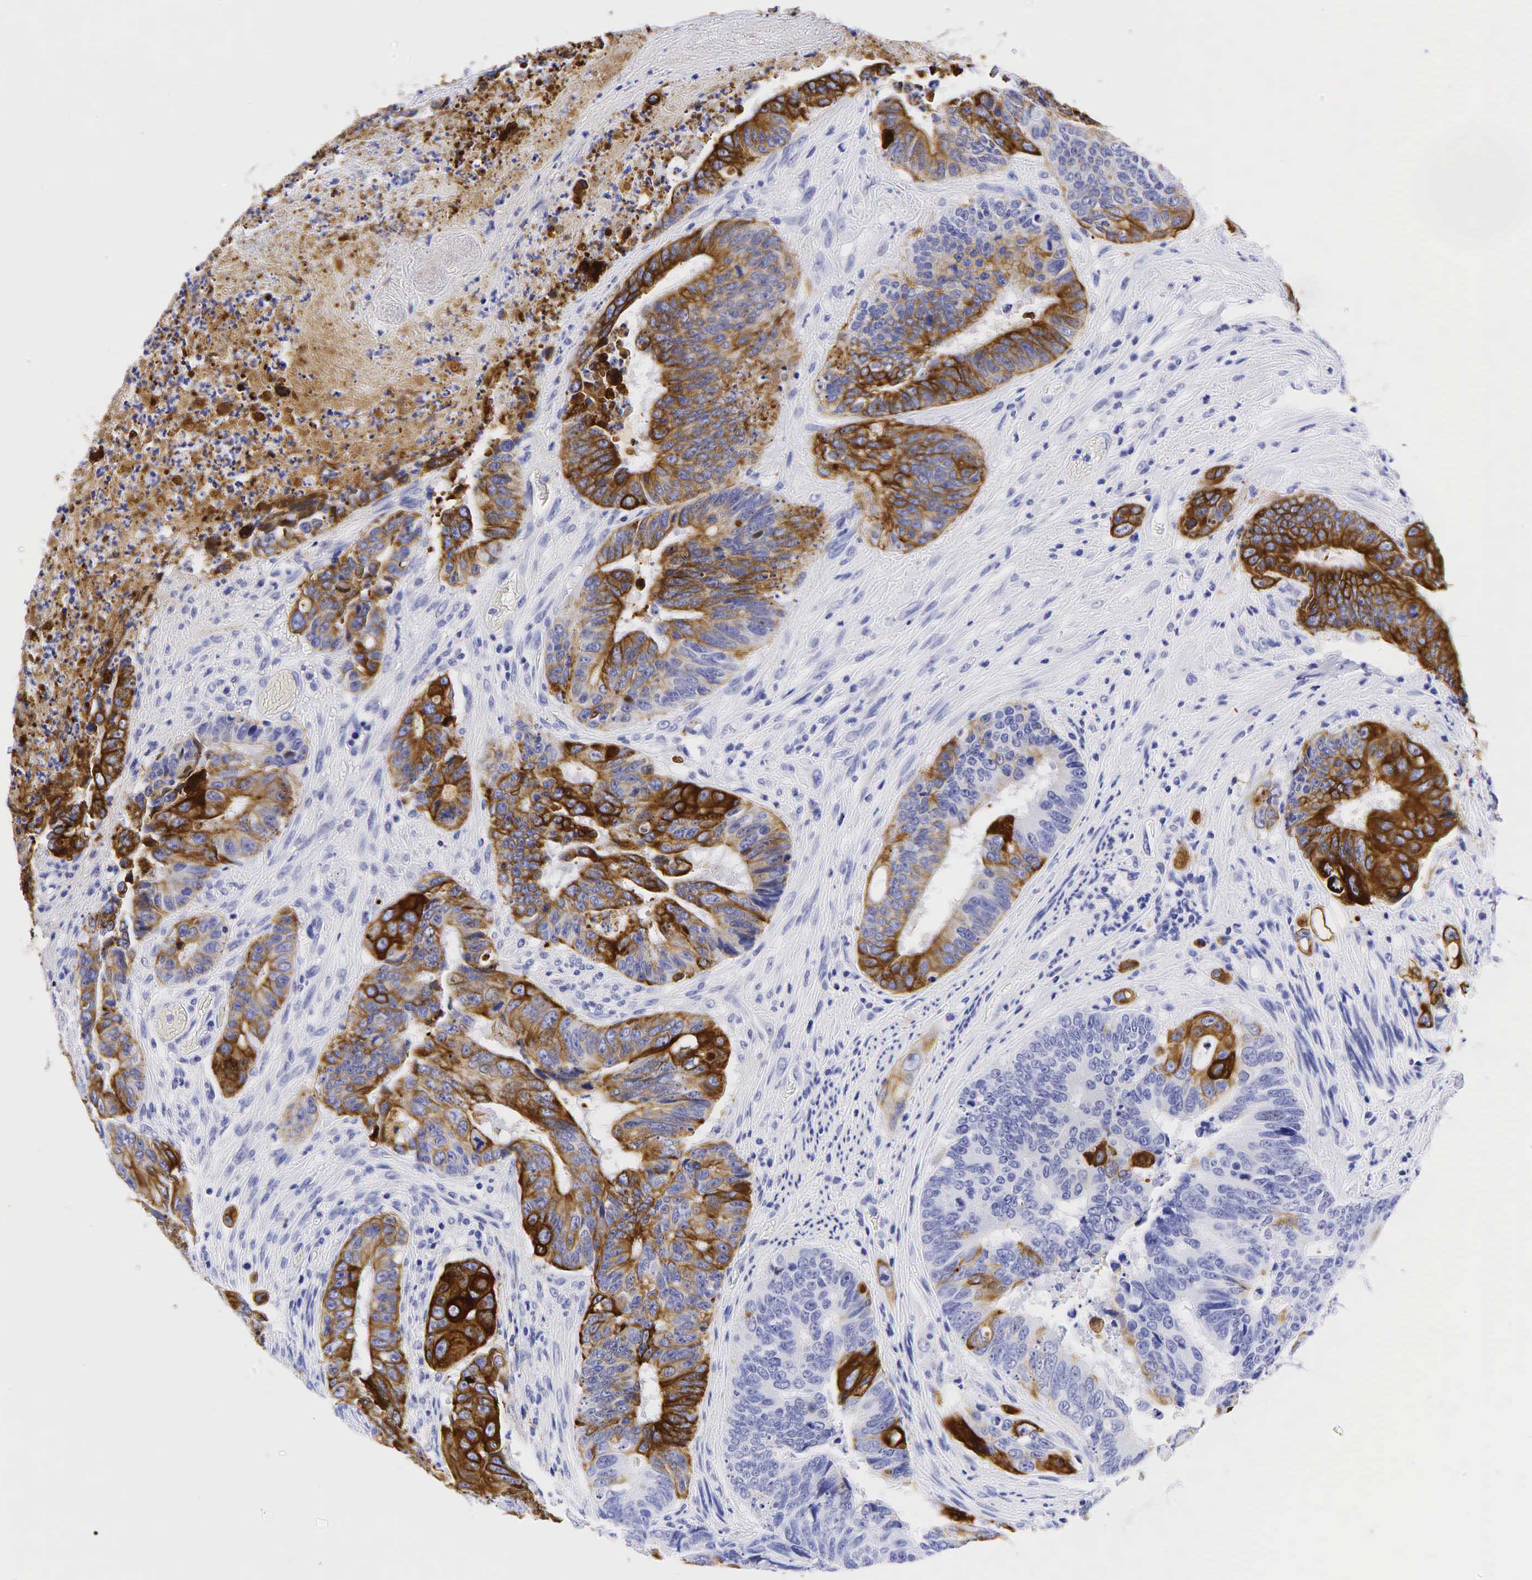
{"staining": {"intensity": "moderate", "quantity": "25%-75%", "location": "cytoplasmic/membranous"}, "tissue": "colorectal cancer", "cell_type": "Tumor cells", "image_type": "cancer", "snomed": [{"axis": "morphology", "description": "Adenocarcinoma, NOS"}, {"axis": "topography", "description": "Rectum"}], "caption": "An image of adenocarcinoma (colorectal) stained for a protein exhibits moderate cytoplasmic/membranous brown staining in tumor cells.", "gene": "KRT7", "patient": {"sex": "female", "age": 65}}